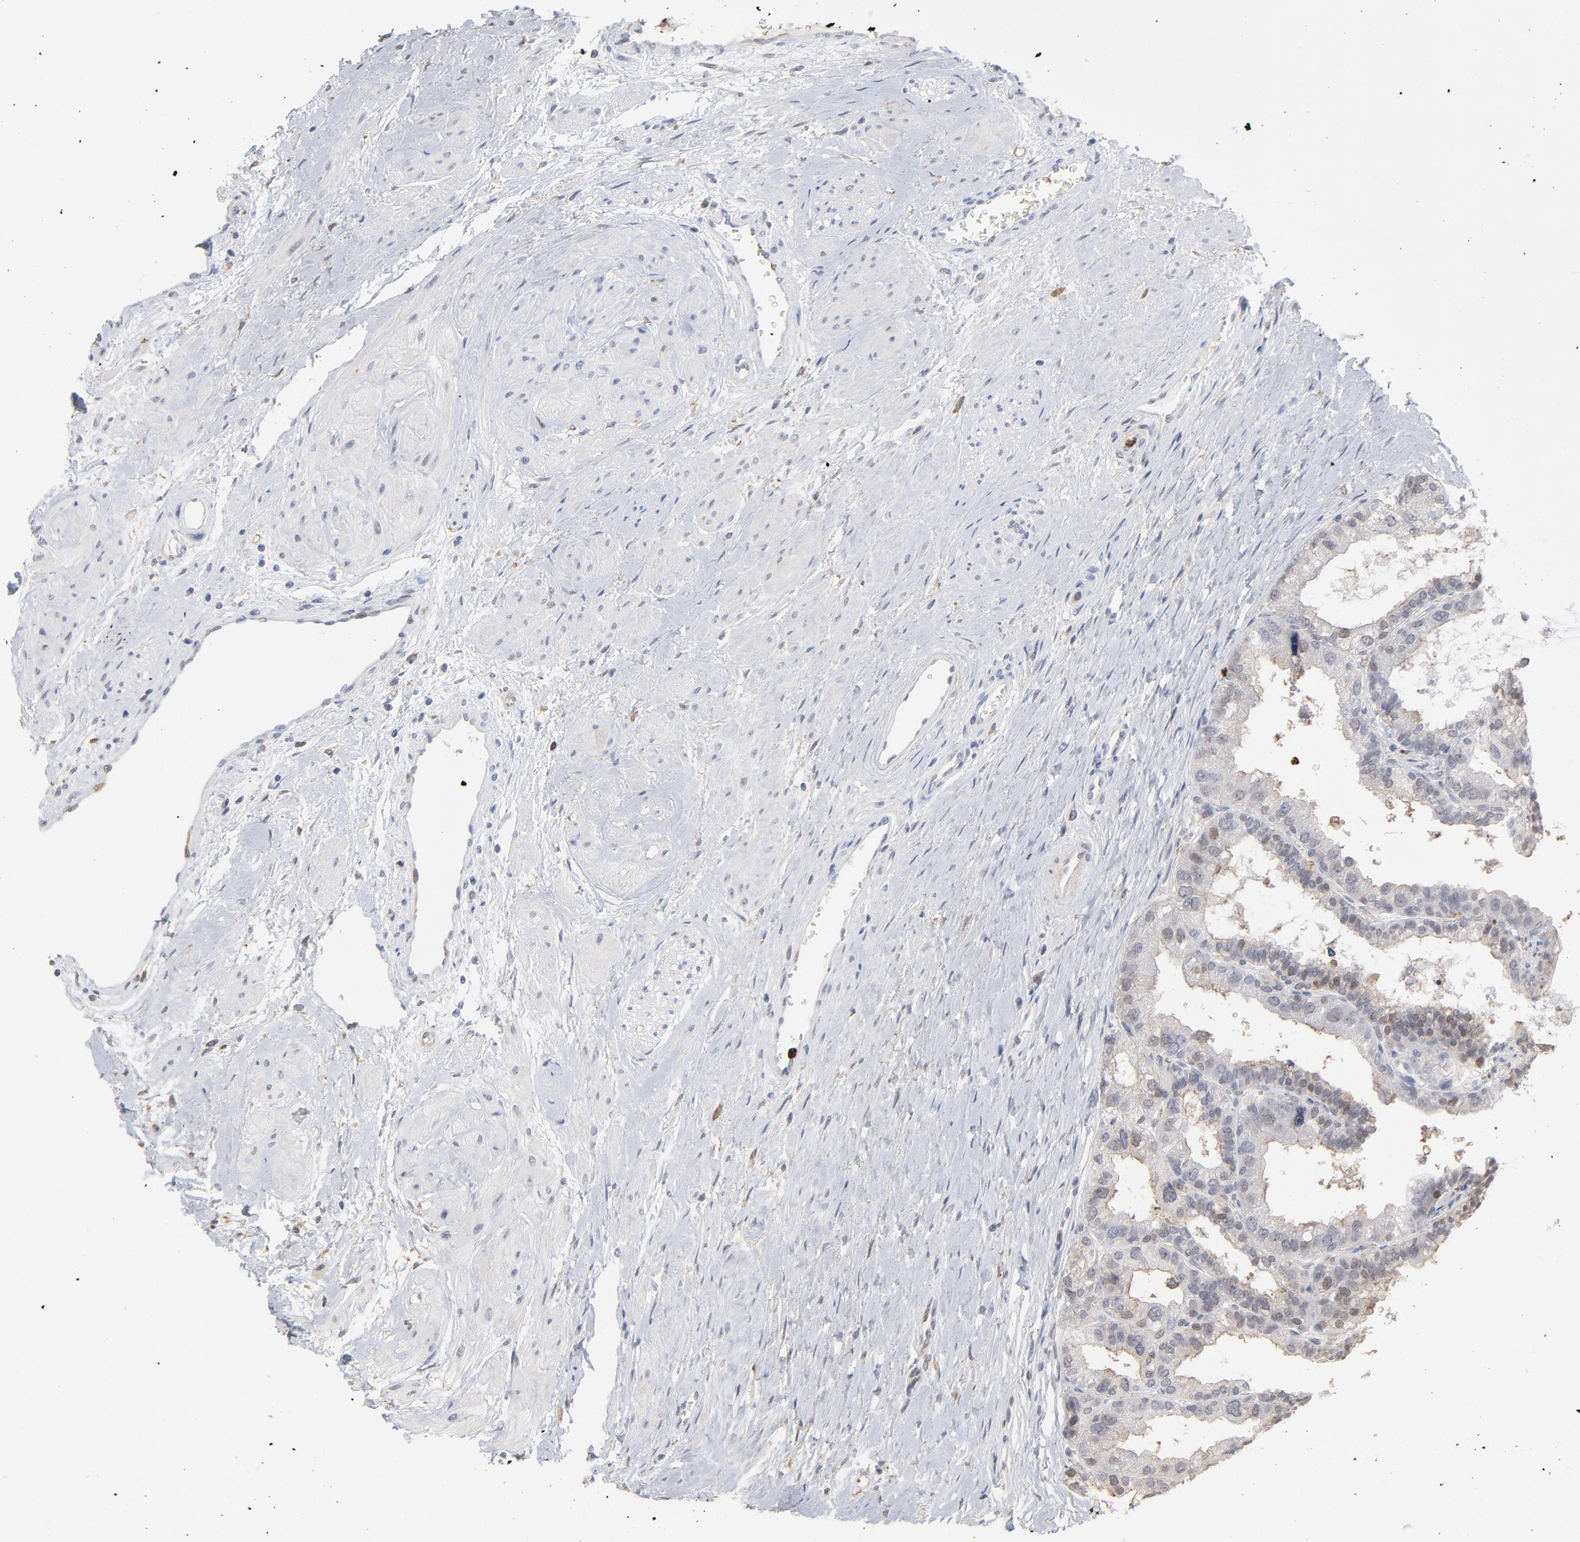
{"staining": {"intensity": "moderate", "quantity": "25%-75%", "location": "cytoplasmic/membranous,nuclear"}, "tissue": "prostate", "cell_type": "Glandular cells", "image_type": "normal", "snomed": [{"axis": "morphology", "description": "Normal tissue, NOS"}, {"axis": "topography", "description": "Prostate"}], "caption": "Protein staining by IHC demonstrates moderate cytoplasmic/membranous,nuclear expression in about 25%-75% of glandular cells in unremarkable prostate.", "gene": "PNMA1", "patient": {"sex": "male", "age": 60}}